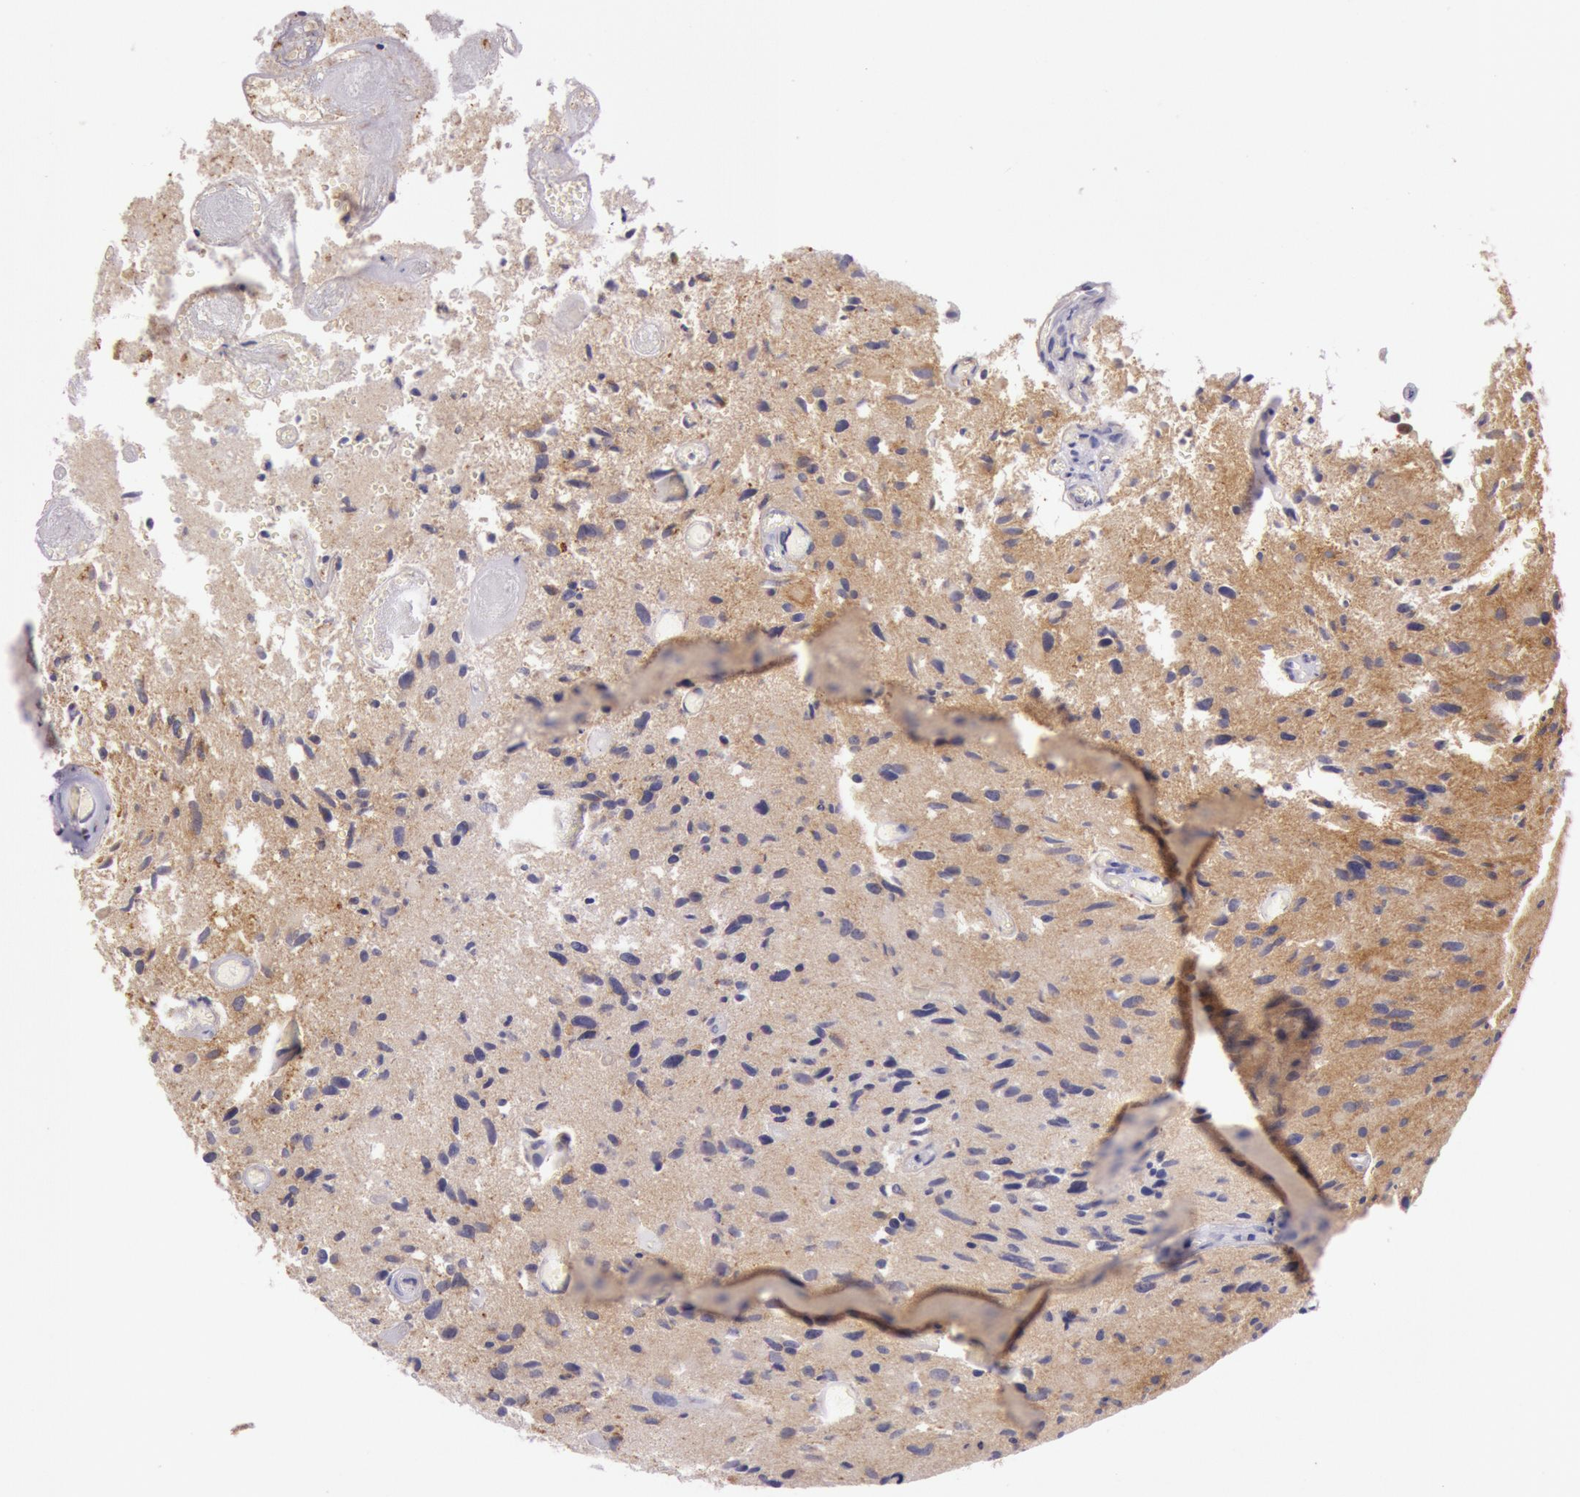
{"staining": {"intensity": "moderate", "quantity": ">75%", "location": "cytoplasmic/membranous,nuclear"}, "tissue": "glioma", "cell_type": "Tumor cells", "image_type": "cancer", "snomed": [{"axis": "morphology", "description": "Glioma, malignant, High grade"}, {"axis": "topography", "description": "Brain"}], "caption": "Immunohistochemical staining of human glioma shows medium levels of moderate cytoplasmic/membranous and nuclear expression in approximately >75% of tumor cells.", "gene": "CDK16", "patient": {"sex": "male", "age": 69}}